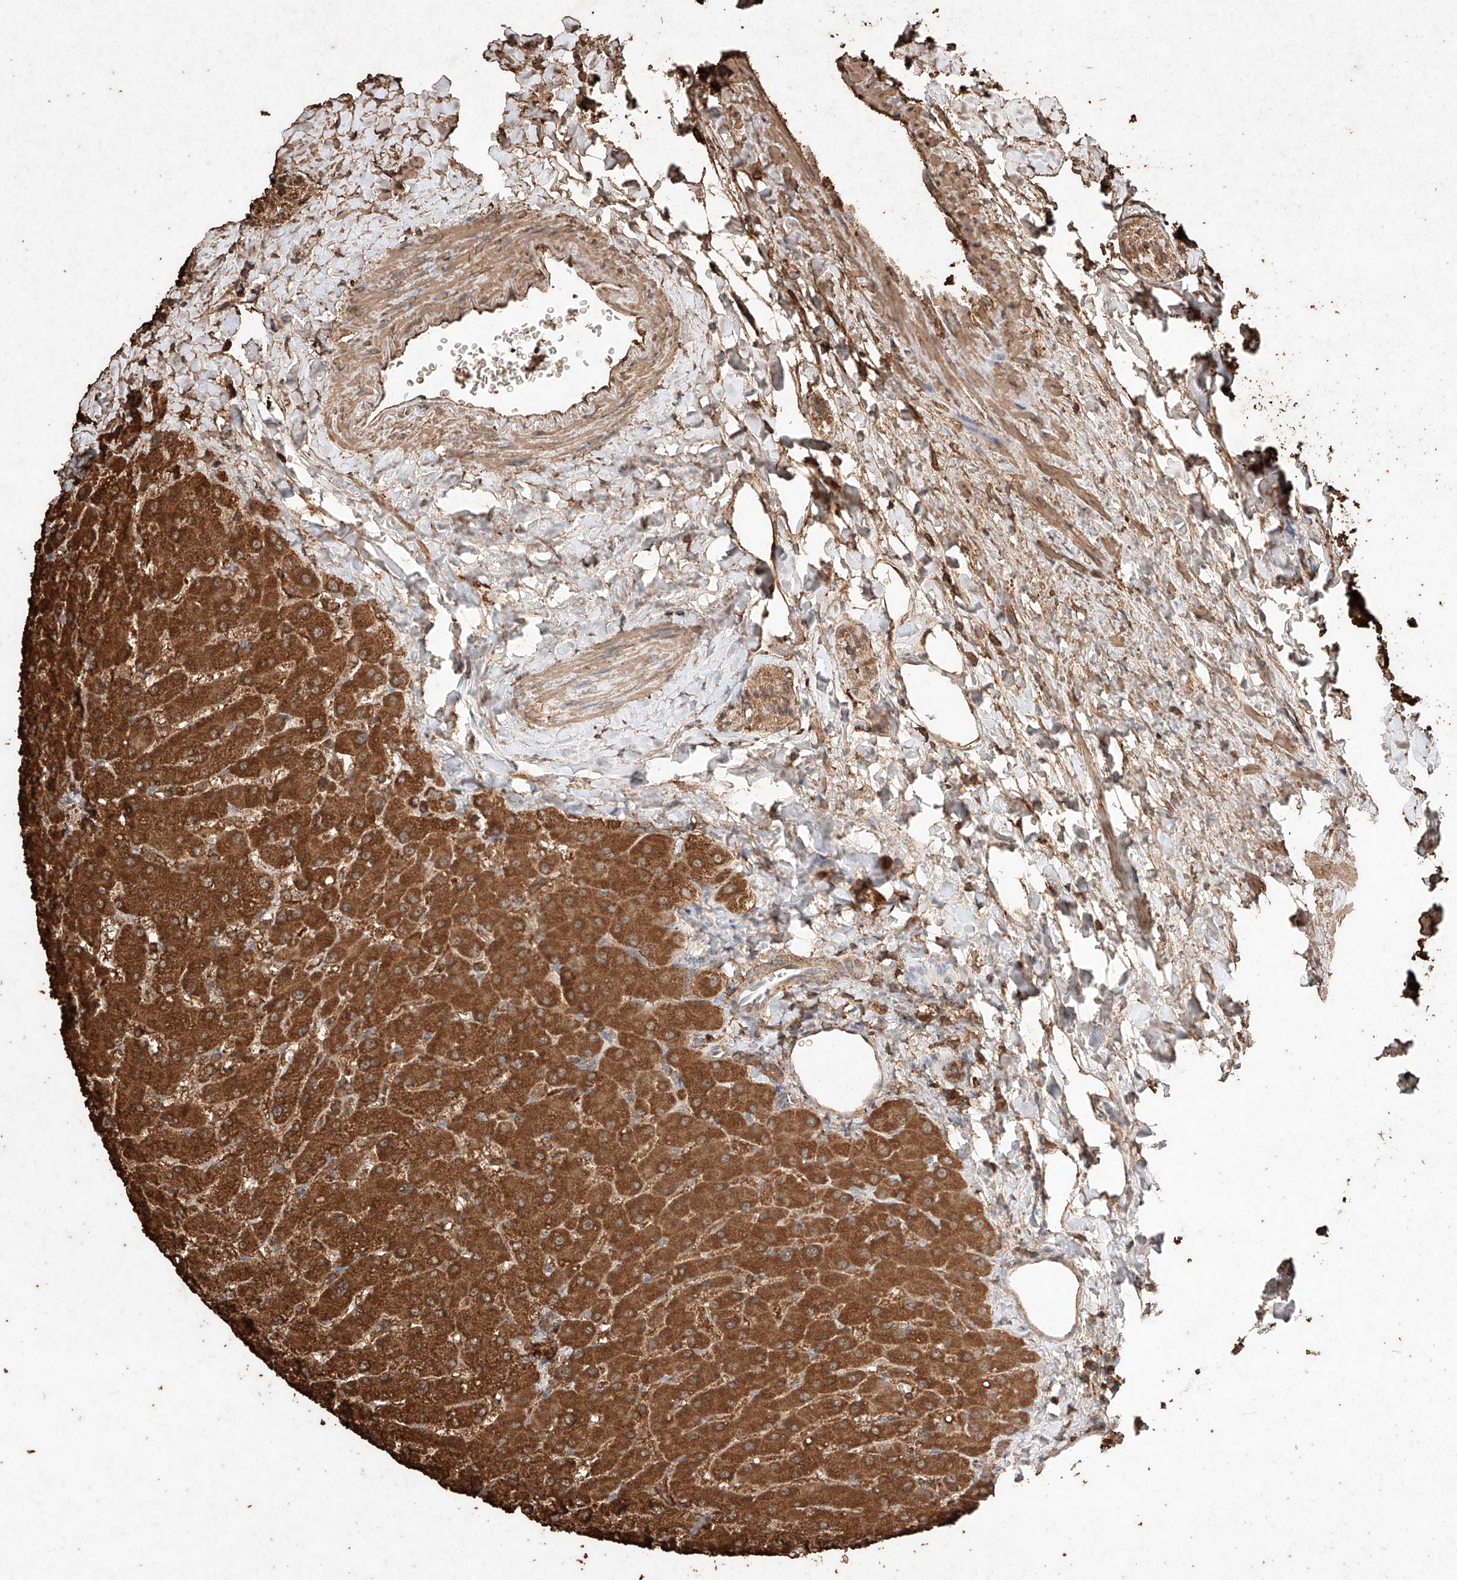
{"staining": {"intensity": "moderate", "quantity": "25%-75%", "location": "cytoplasmic/membranous"}, "tissue": "liver", "cell_type": "Cholangiocytes", "image_type": "normal", "snomed": [{"axis": "morphology", "description": "Normal tissue, NOS"}, {"axis": "topography", "description": "Liver"}], "caption": "This is a photomicrograph of immunohistochemistry staining of unremarkable liver, which shows moderate positivity in the cytoplasmic/membranous of cholangiocytes.", "gene": "M6PR", "patient": {"sex": "male", "age": 55}}